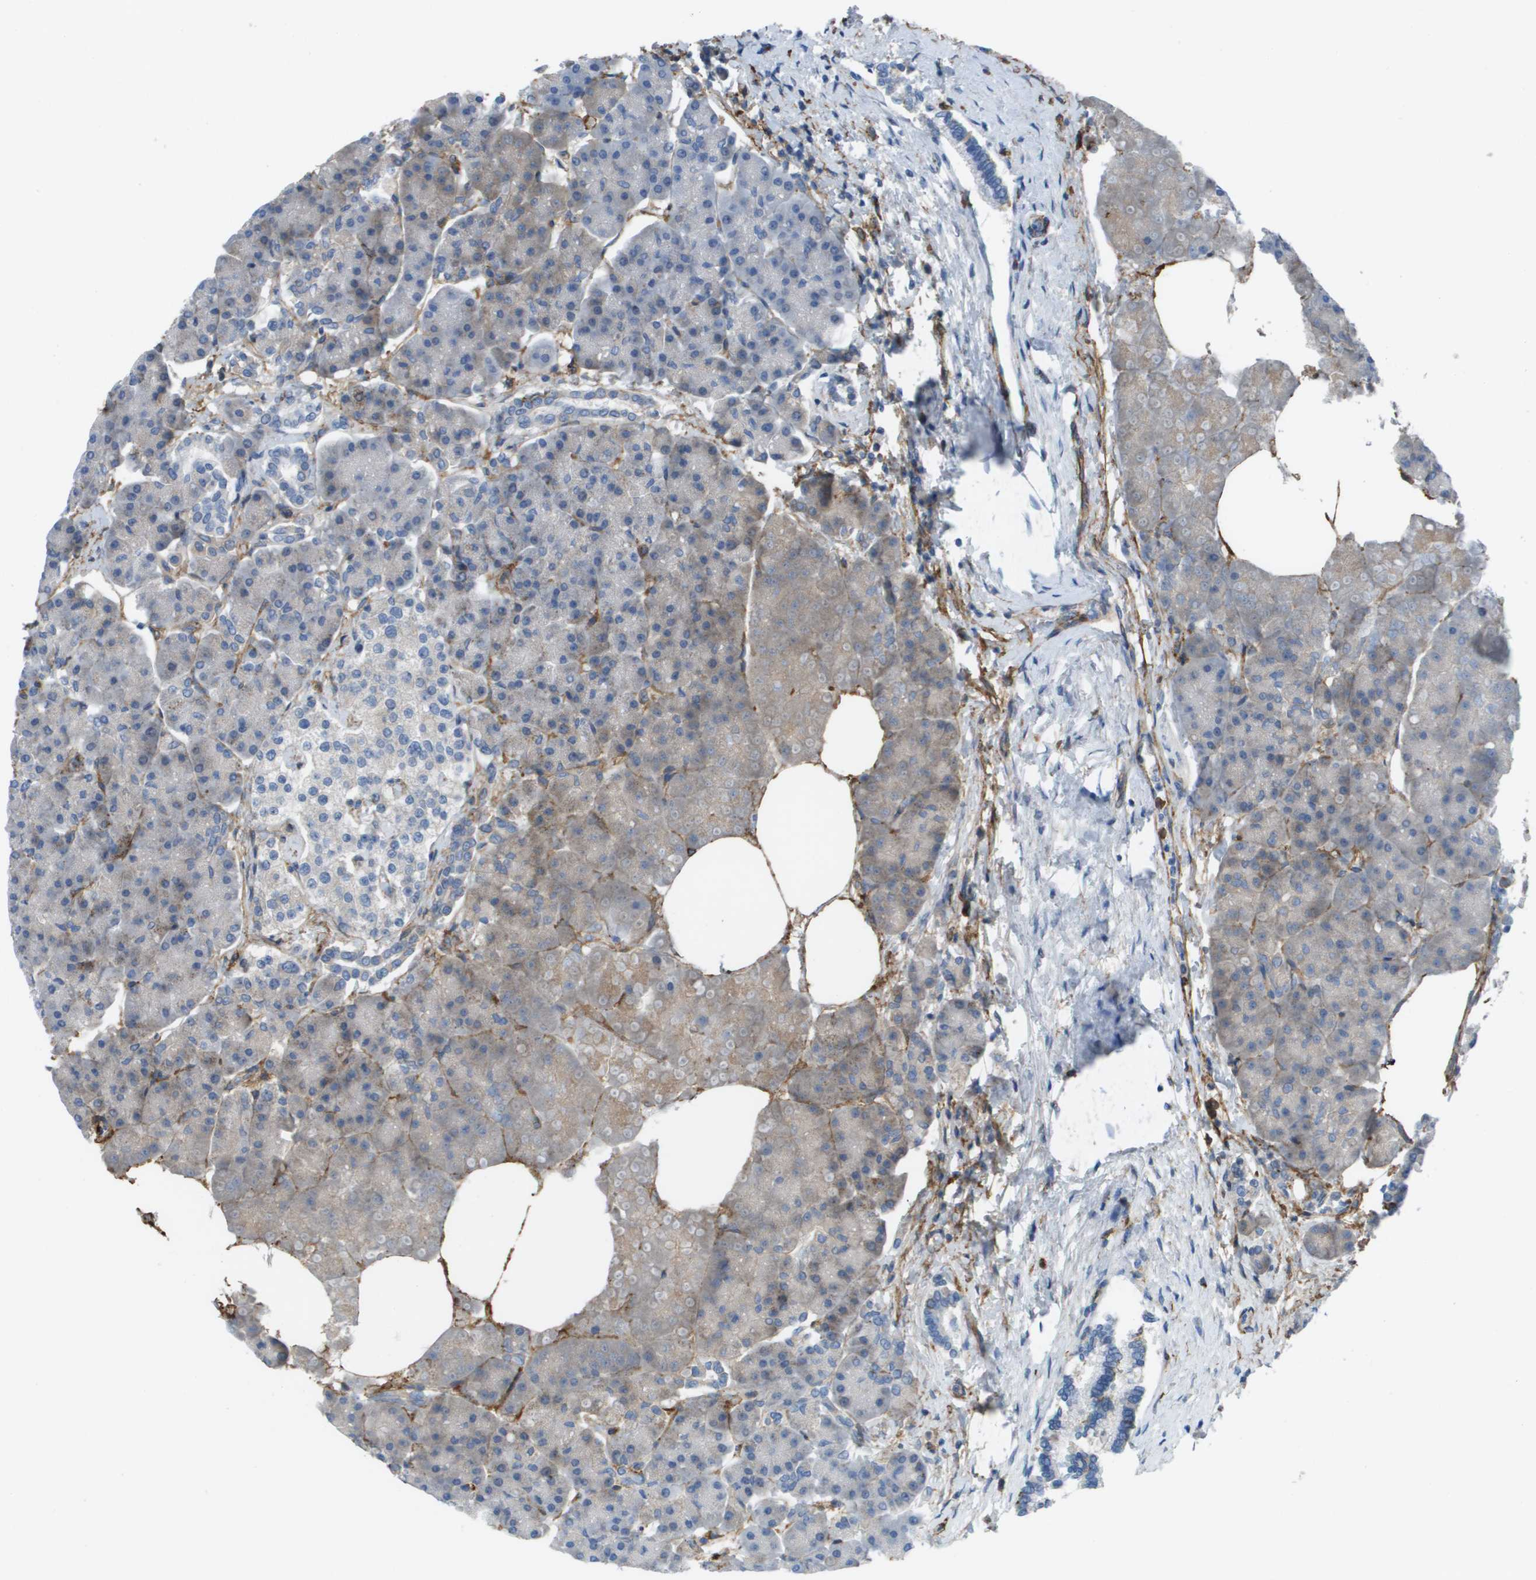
{"staining": {"intensity": "moderate", "quantity": "25%-75%", "location": "cytoplasmic/membranous"}, "tissue": "pancreas", "cell_type": "Exocrine glandular cells", "image_type": "normal", "snomed": [{"axis": "morphology", "description": "Normal tissue, NOS"}, {"axis": "topography", "description": "Pancreas"}], "caption": "Unremarkable pancreas reveals moderate cytoplasmic/membranous expression in about 25%-75% of exocrine glandular cells The staining is performed using DAB brown chromogen to label protein expression. The nuclei are counter-stained blue using hematoxylin..", "gene": "ZBTB43", "patient": {"sex": "female", "age": 70}}